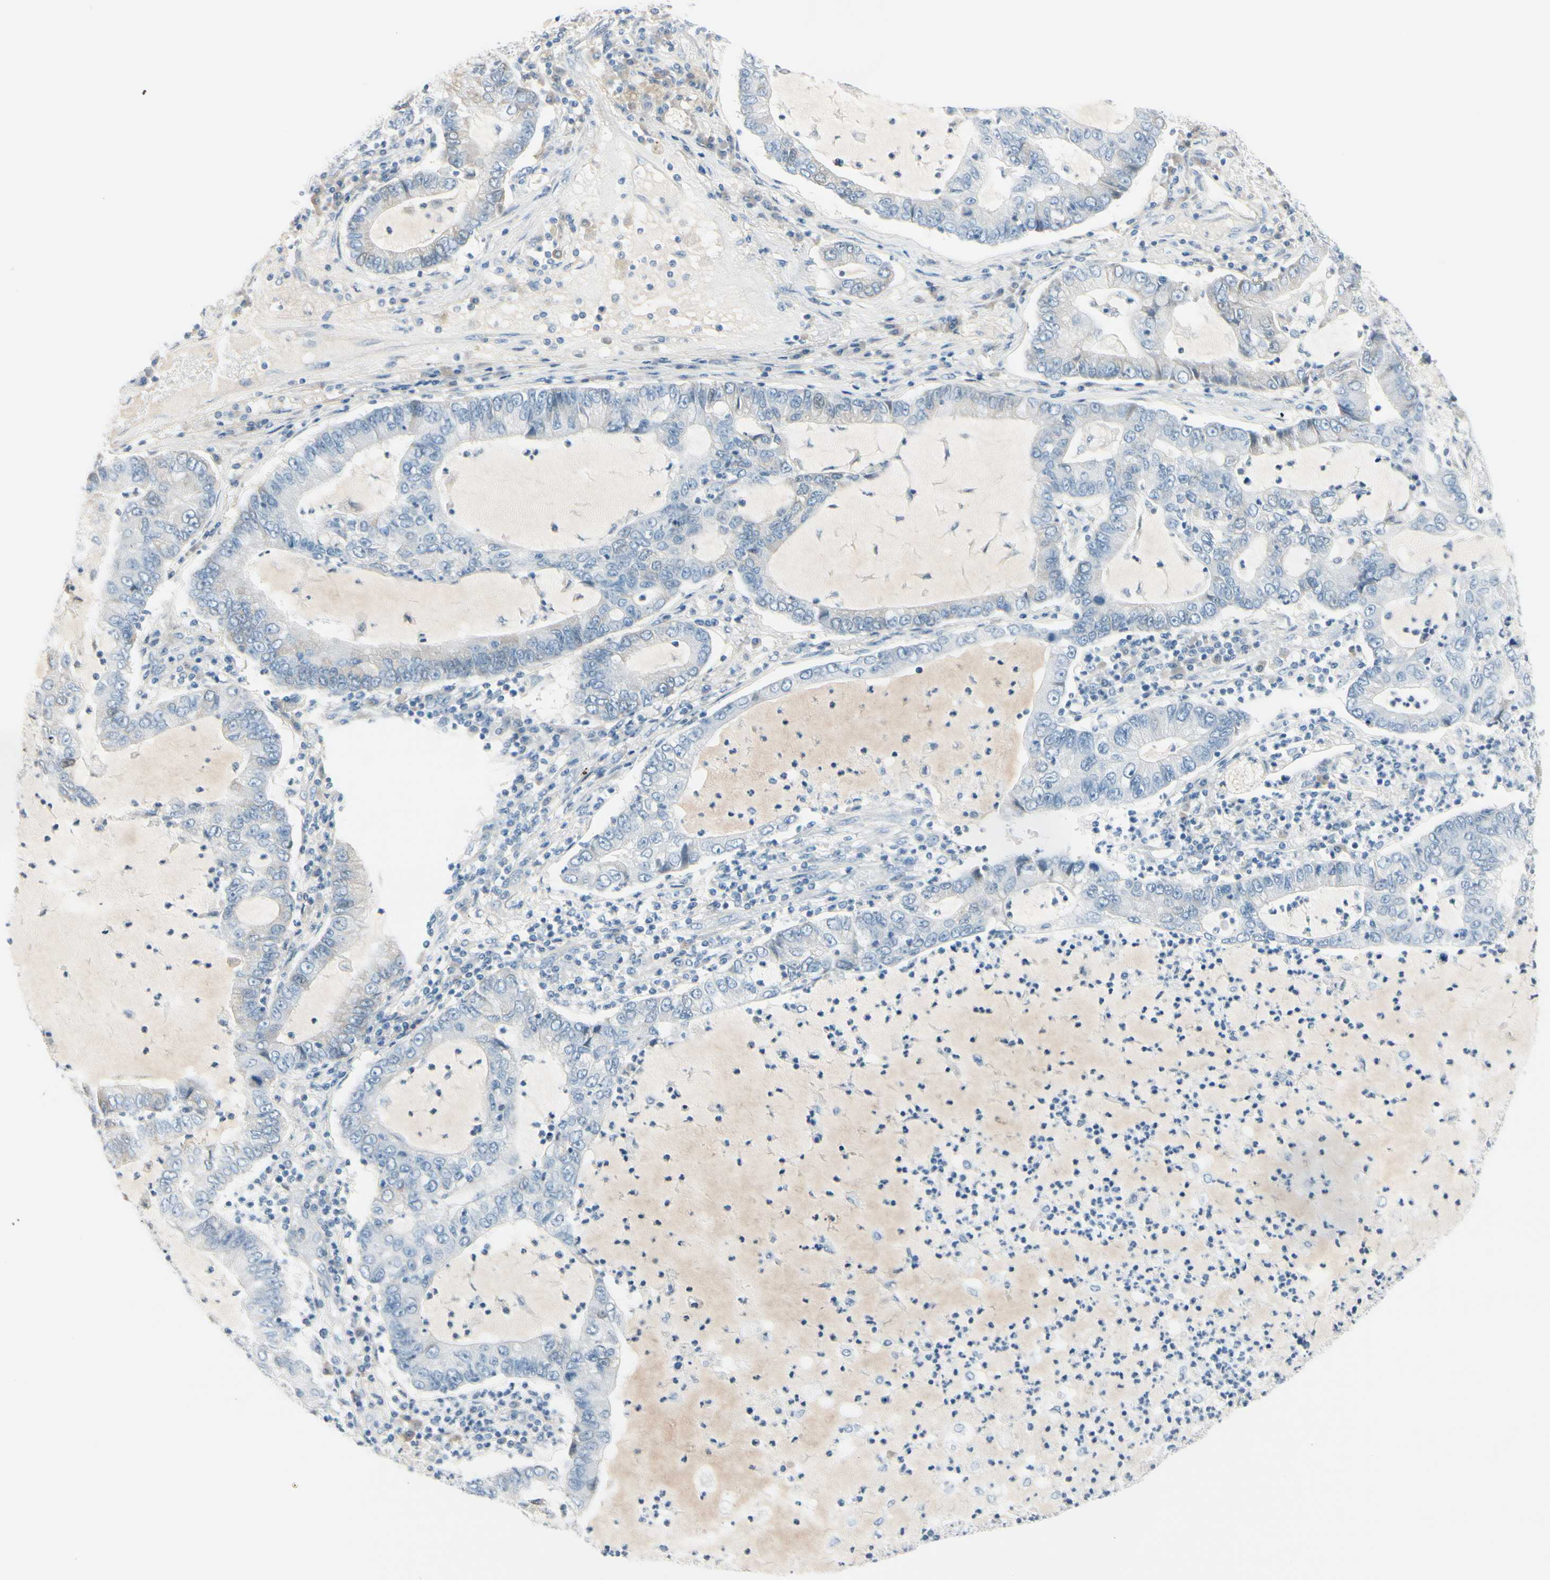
{"staining": {"intensity": "negative", "quantity": "none", "location": "none"}, "tissue": "lung cancer", "cell_type": "Tumor cells", "image_type": "cancer", "snomed": [{"axis": "morphology", "description": "Adenocarcinoma, NOS"}, {"axis": "topography", "description": "Lung"}], "caption": "Immunohistochemical staining of human lung adenocarcinoma demonstrates no significant positivity in tumor cells. The staining is performed using DAB (3,3'-diaminobenzidine) brown chromogen with nuclei counter-stained in using hematoxylin.", "gene": "CDHR5", "patient": {"sex": "female", "age": 51}}